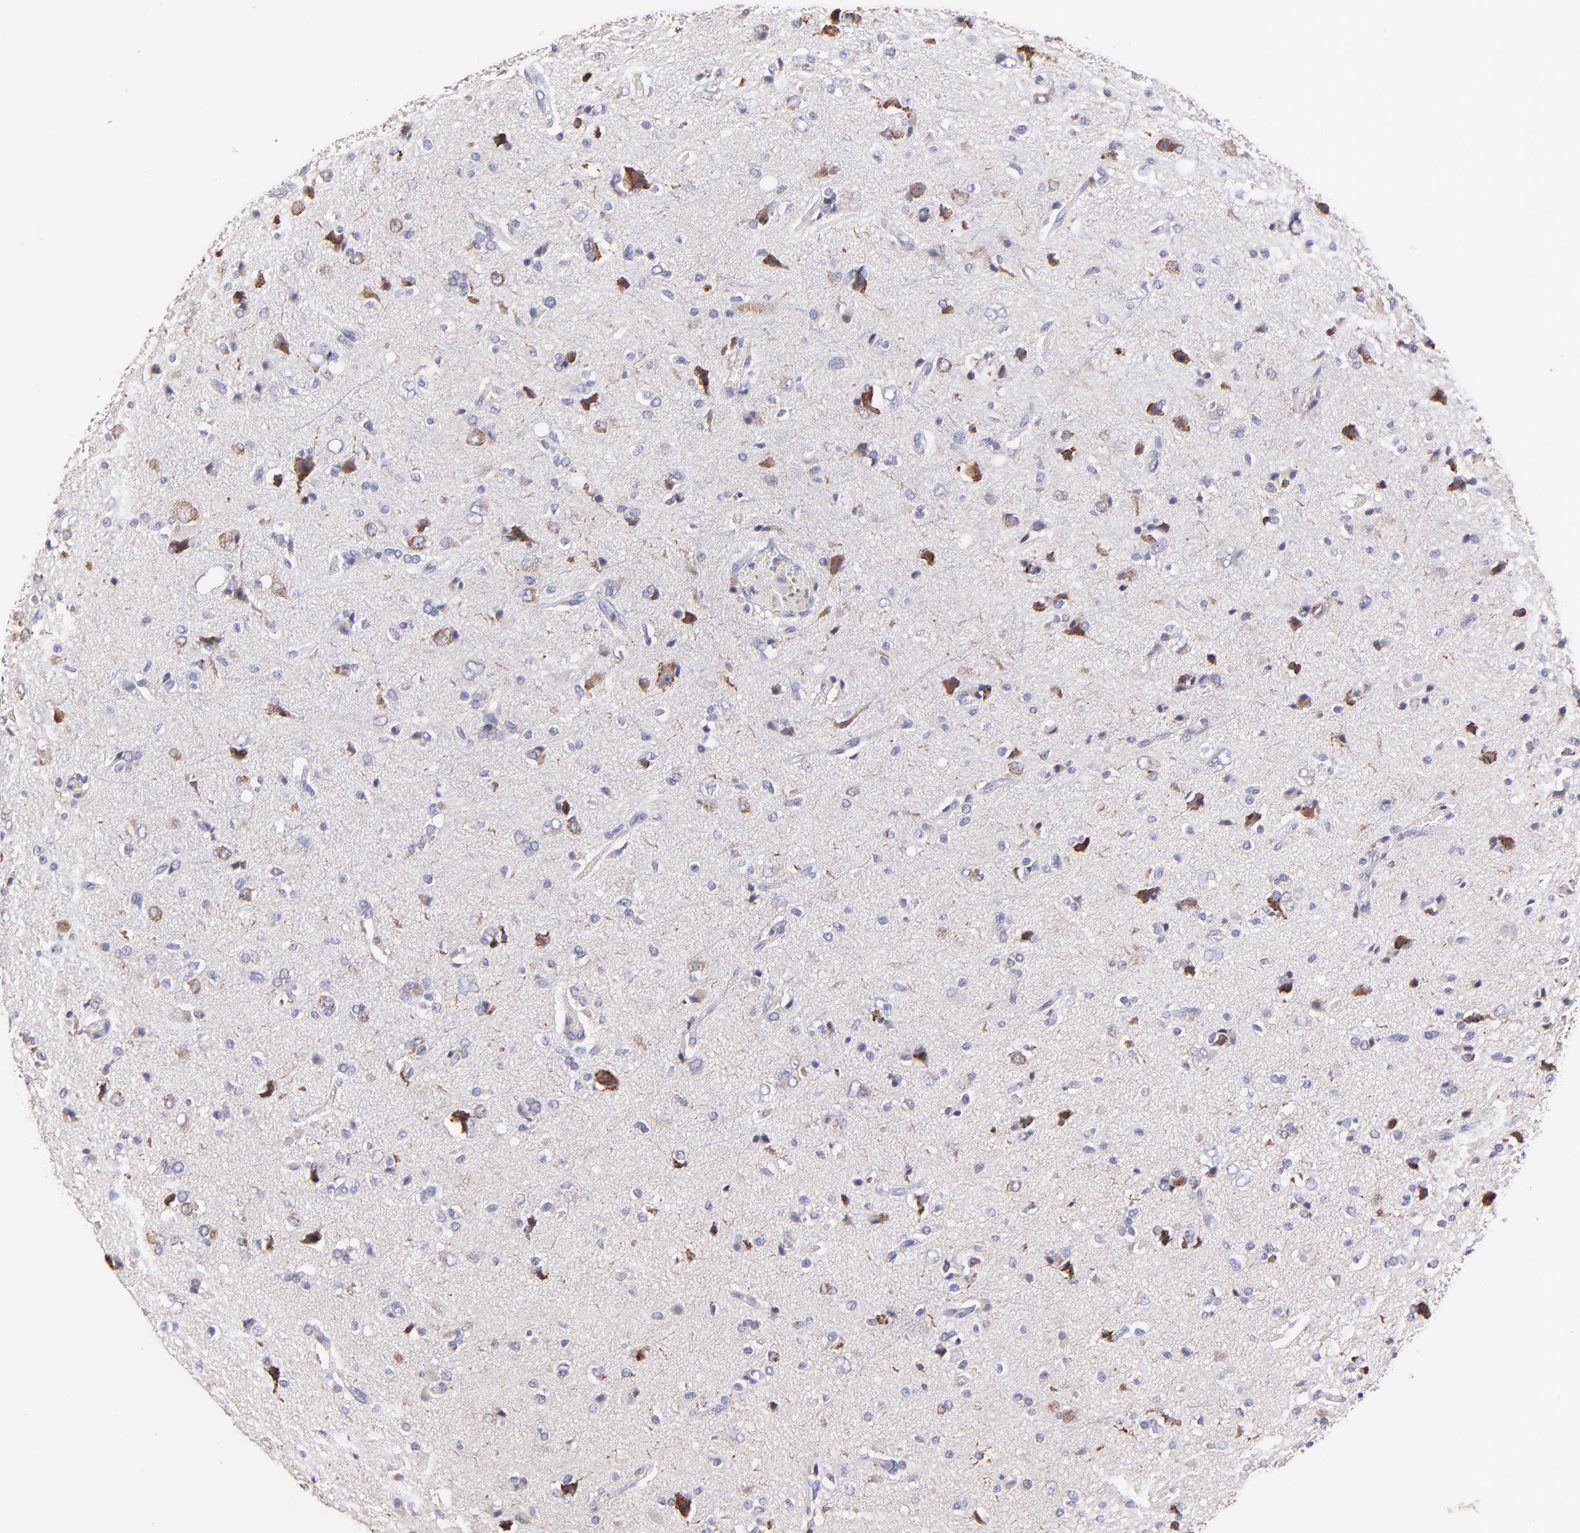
{"staining": {"intensity": "moderate", "quantity": "<25%", "location": "cytoplasmic/membranous"}, "tissue": "glioma", "cell_type": "Tumor cells", "image_type": "cancer", "snomed": [{"axis": "morphology", "description": "Glioma, malignant, High grade"}, {"axis": "topography", "description": "Brain"}], "caption": "Approximately <25% of tumor cells in glioma demonstrate moderate cytoplasmic/membranous protein expression as visualized by brown immunohistochemical staining.", "gene": "GCSAM", "patient": {"sex": "male", "age": 47}}